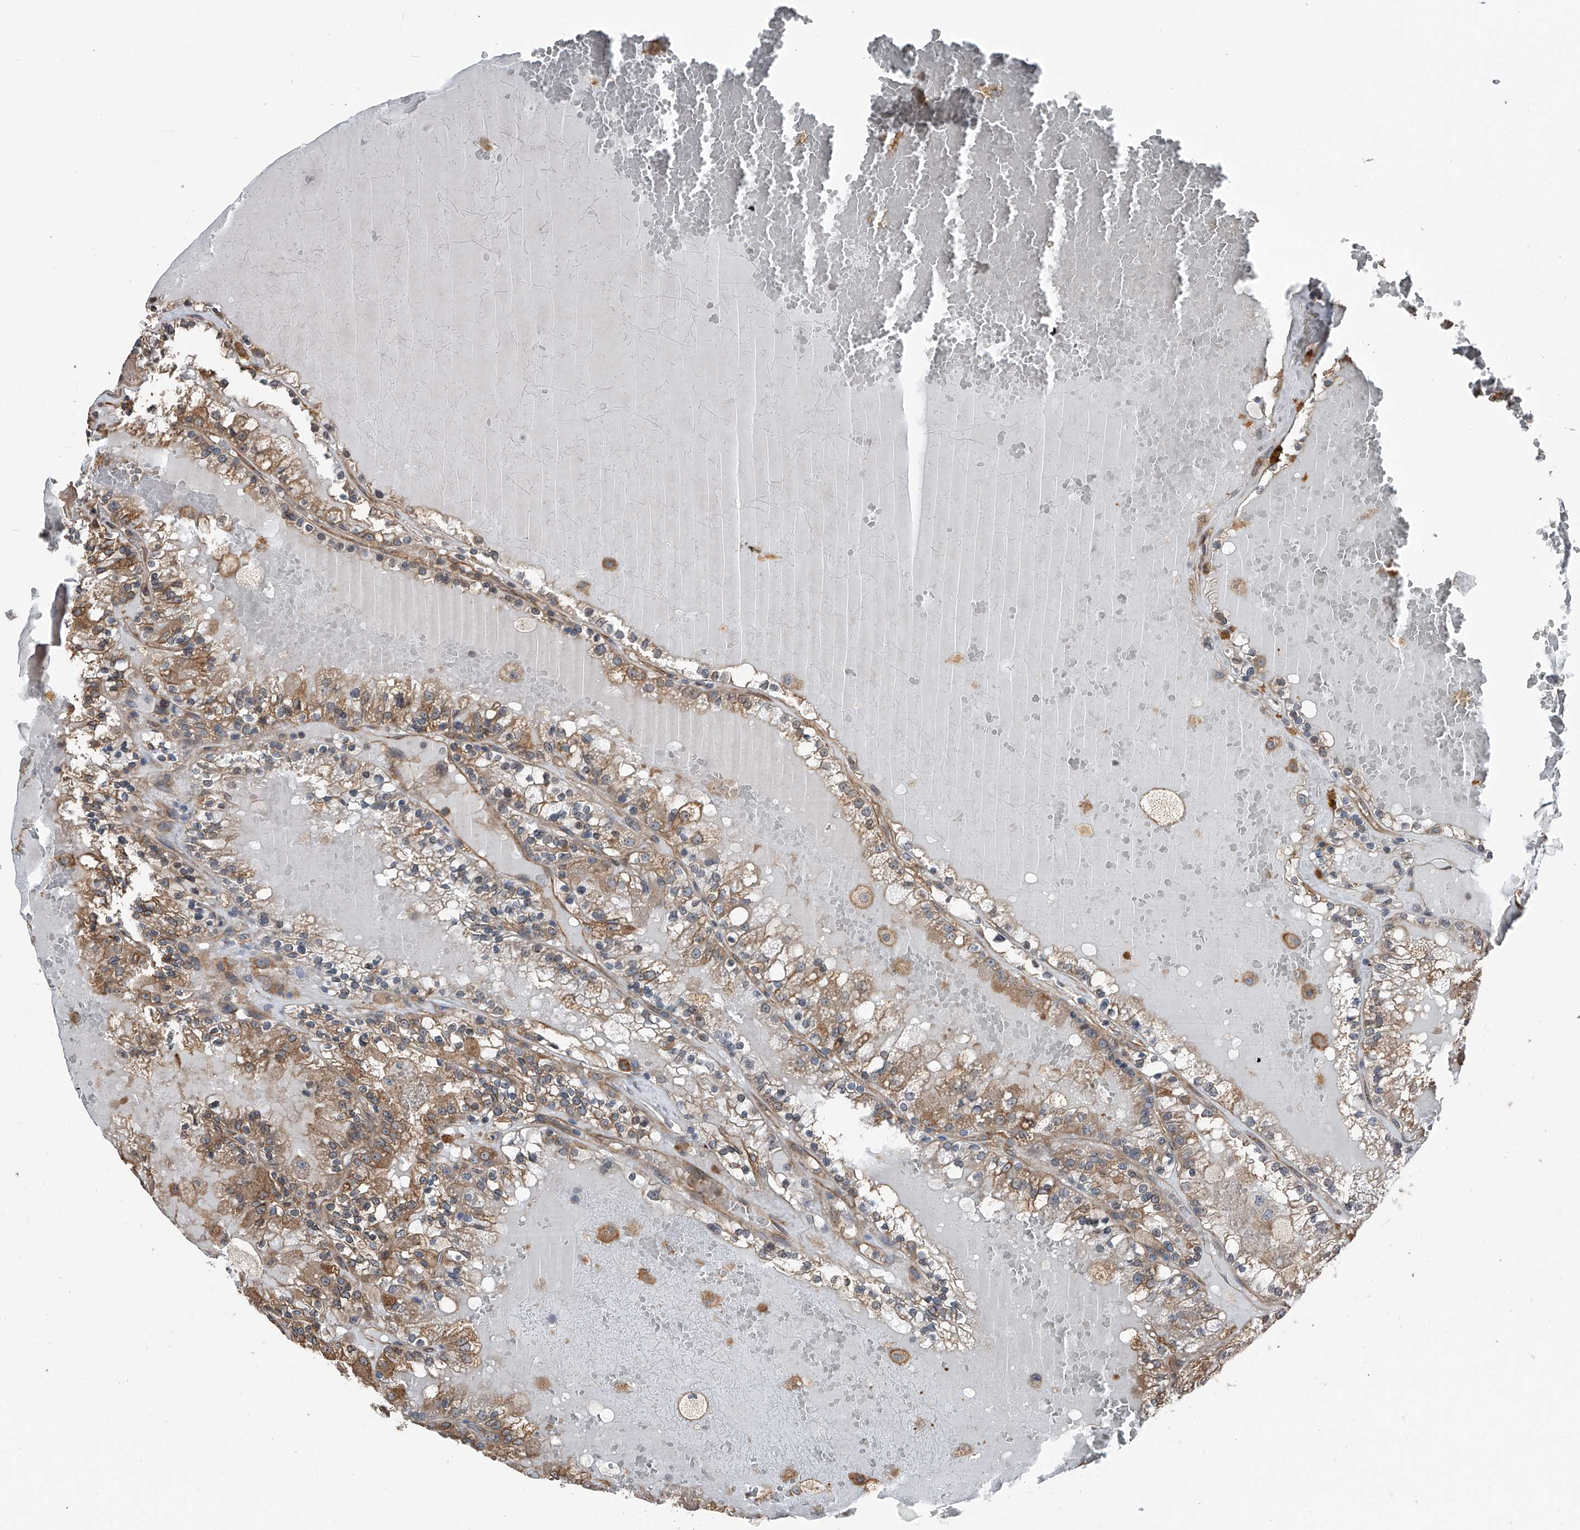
{"staining": {"intensity": "weak", "quantity": "25%-75%", "location": "cytoplasmic/membranous"}, "tissue": "renal cancer", "cell_type": "Tumor cells", "image_type": "cancer", "snomed": [{"axis": "morphology", "description": "Adenocarcinoma, NOS"}, {"axis": "topography", "description": "Kidney"}], "caption": "Renal cancer tissue exhibits weak cytoplasmic/membranous positivity in approximately 25%-75% of tumor cells, visualized by immunohistochemistry. The protein of interest is stained brown, and the nuclei are stained in blue (DAB (3,3'-diaminobenzidine) IHC with brightfield microscopy, high magnification).", "gene": "KCNJ2", "patient": {"sex": "female", "age": 56}}